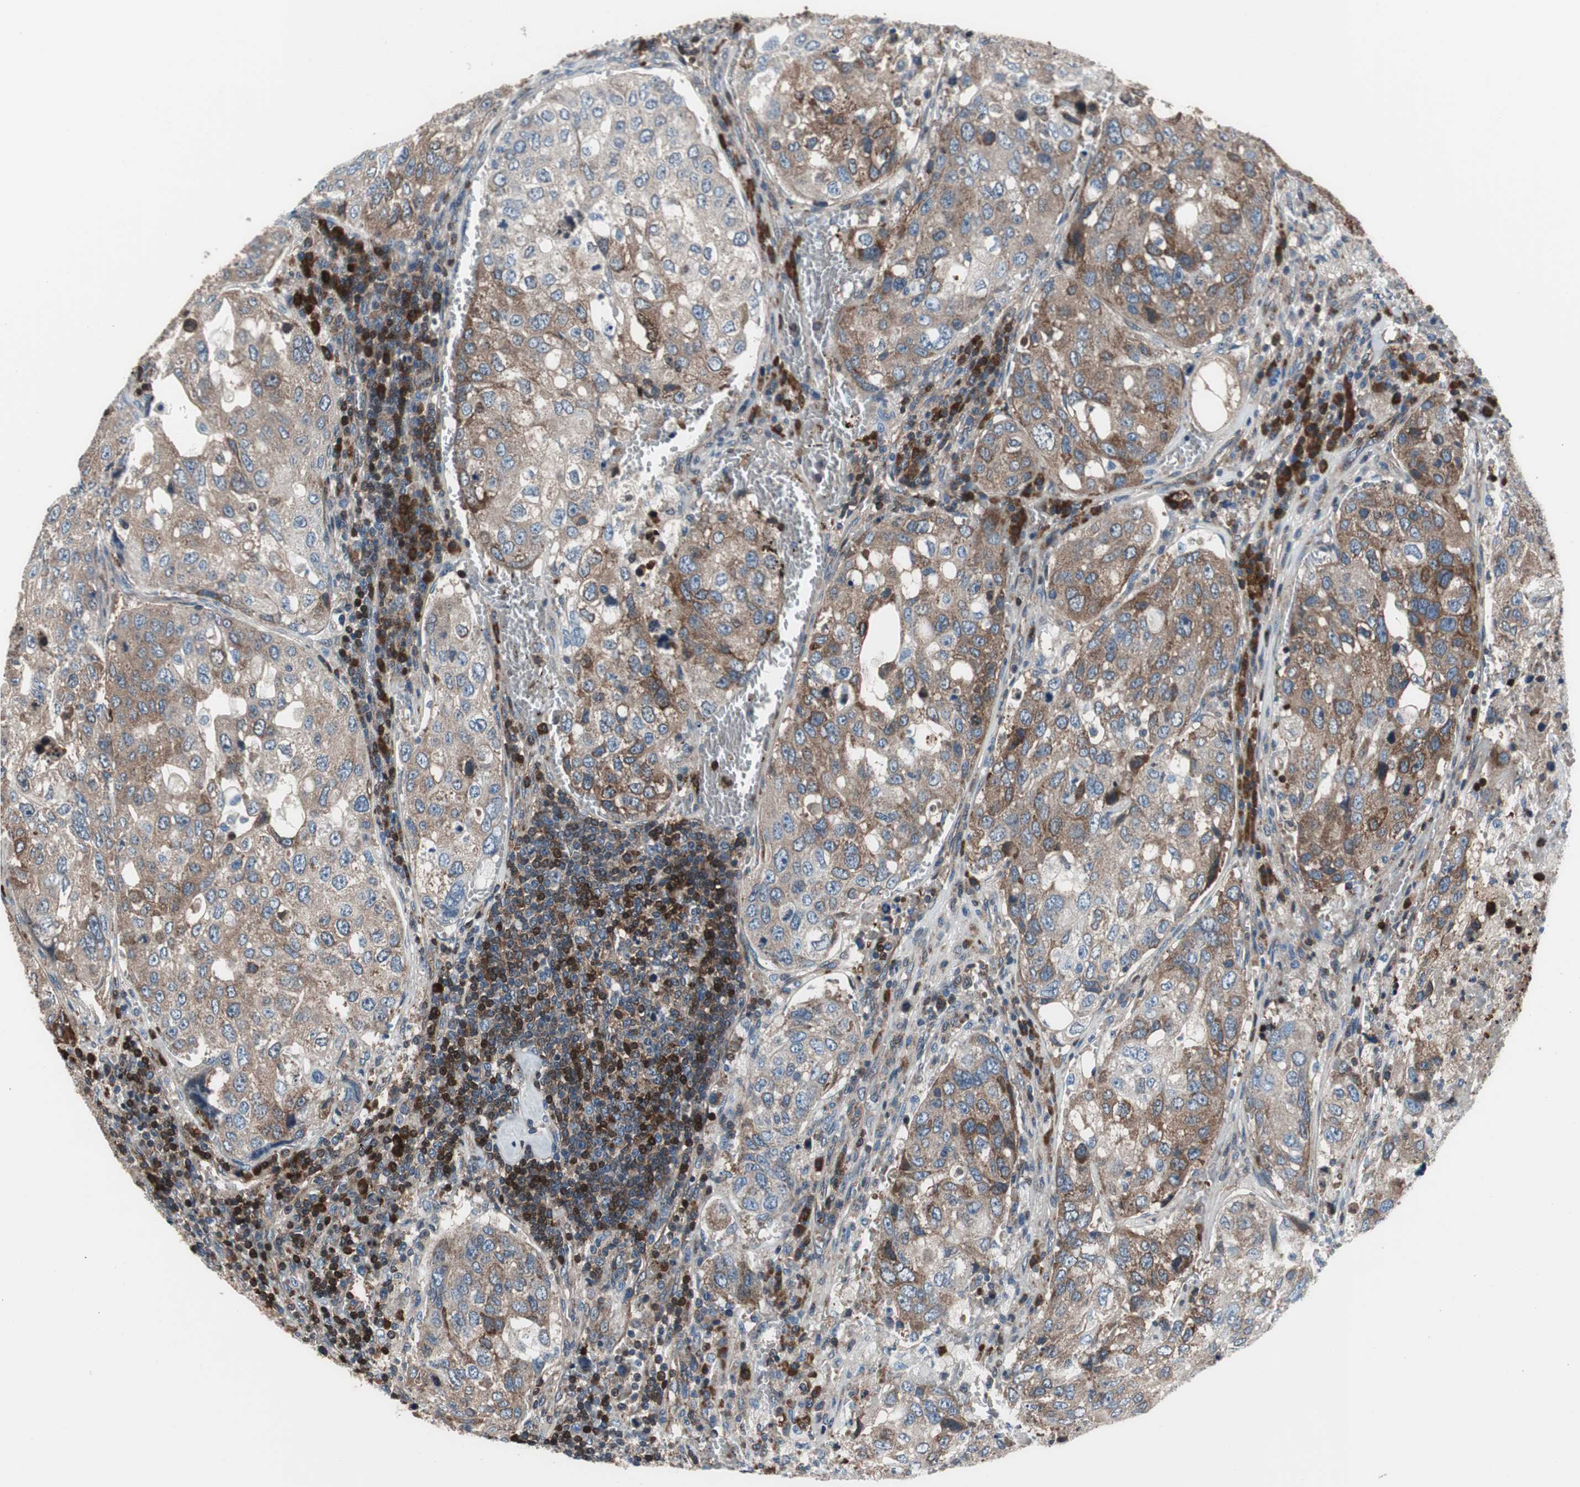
{"staining": {"intensity": "moderate", "quantity": "25%-75%", "location": "cytoplasmic/membranous"}, "tissue": "urothelial cancer", "cell_type": "Tumor cells", "image_type": "cancer", "snomed": [{"axis": "morphology", "description": "Urothelial carcinoma, High grade"}, {"axis": "topography", "description": "Lymph node"}, {"axis": "topography", "description": "Urinary bladder"}], "caption": "Immunohistochemical staining of human urothelial cancer demonstrates medium levels of moderate cytoplasmic/membranous protein expression in about 25%-75% of tumor cells.", "gene": "PRDX2", "patient": {"sex": "male", "age": 51}}